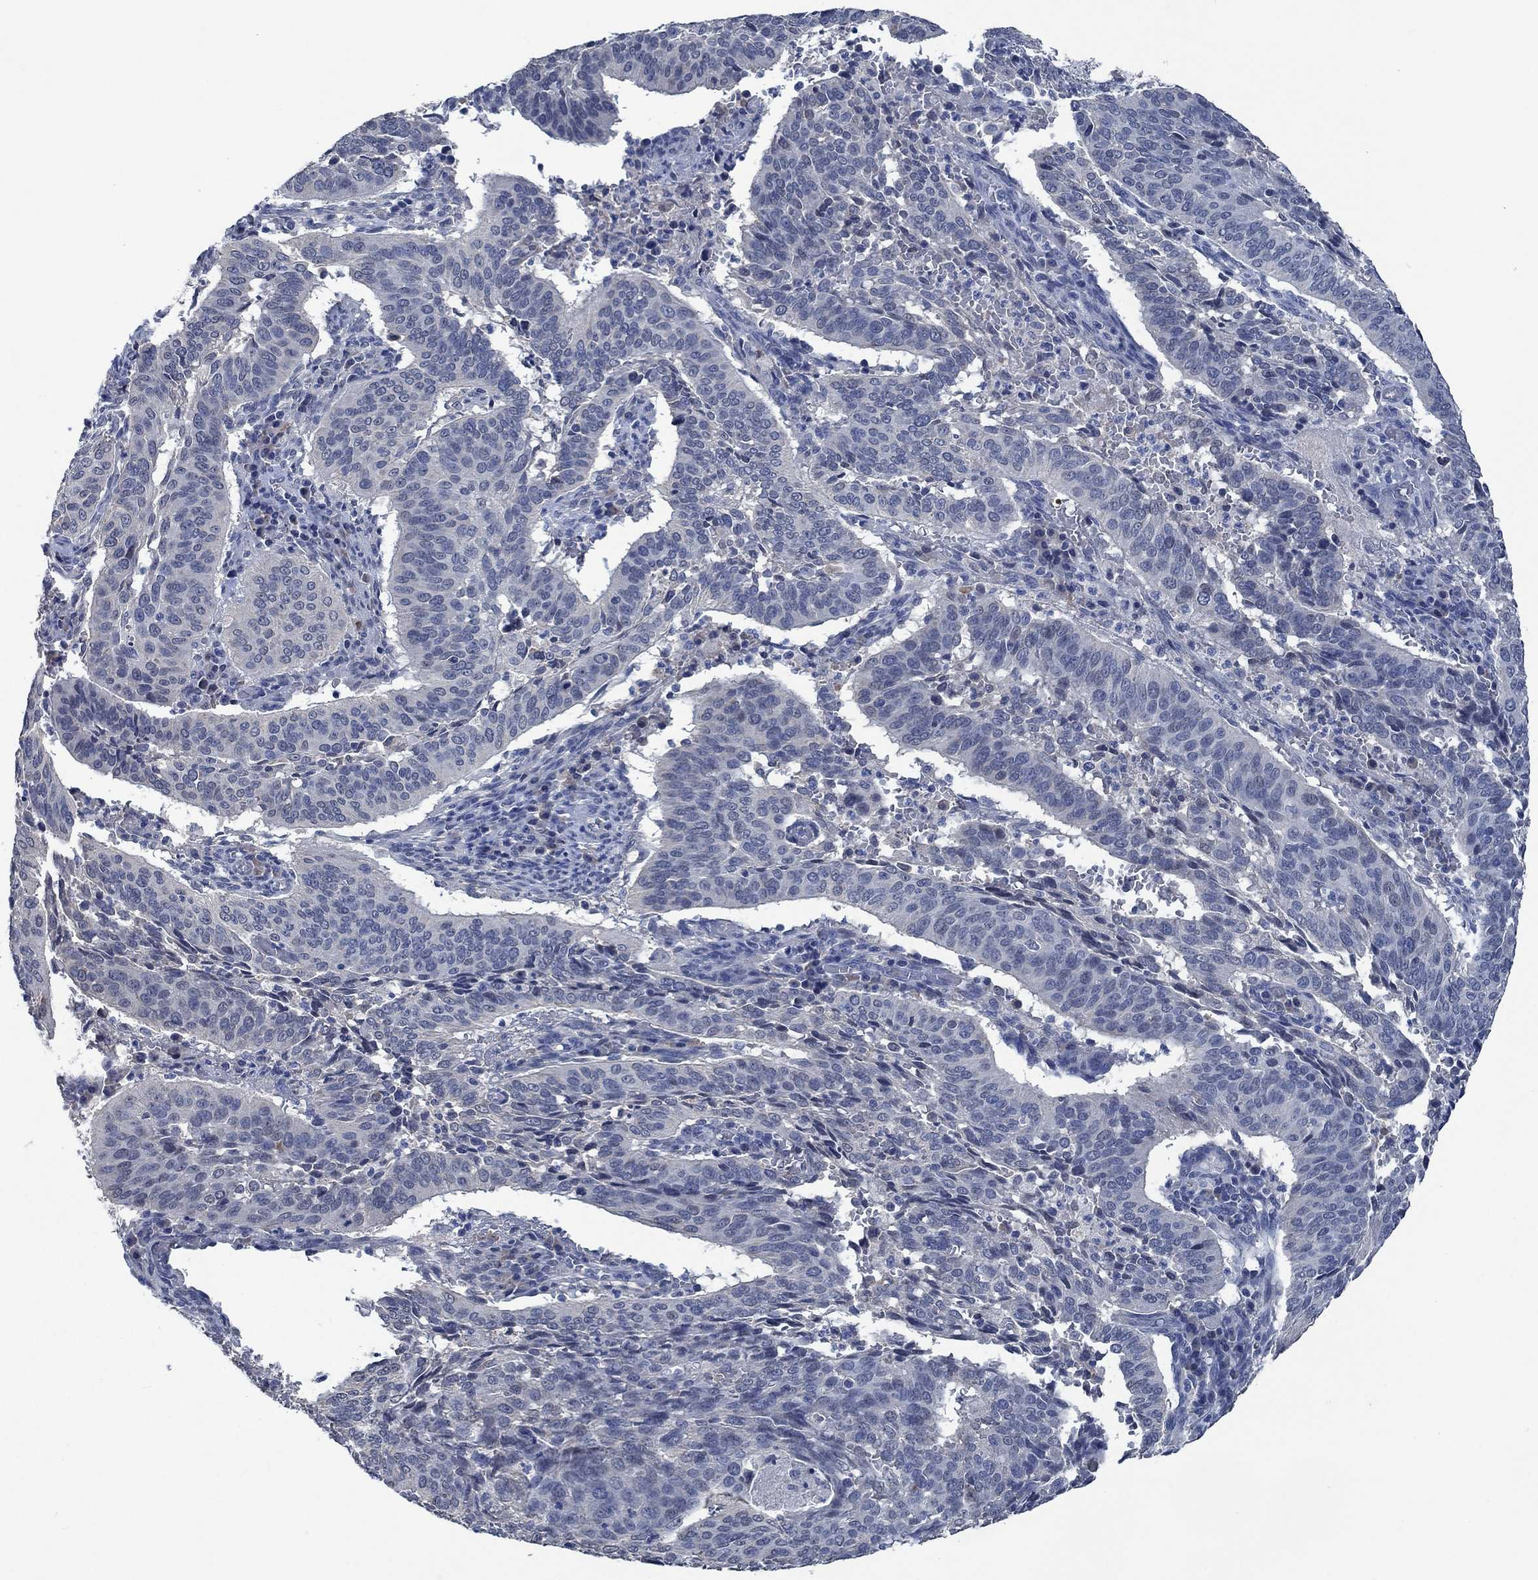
{"staining": {"intensity": "negative", "quantity": "none", "location": "none"}, "tissue": "cervical cancer", "cell_type": "Tumor cells", "image_type": "cancer", "snomed": [{"axis": "morphology", "description": "Normal tissue, NOS"}, {"axis": "morphology", "description": "Squamous cell carcinoma, NOS"}, {"axis": "topography", "description": "Cervix"}], "caption": "IHC micrograph of human cervical cancer stained for a protein (brown), which shows no expression in tumor cells.", "gene": "OBSCN", "patient": {"sex": "female", "age": 39}}